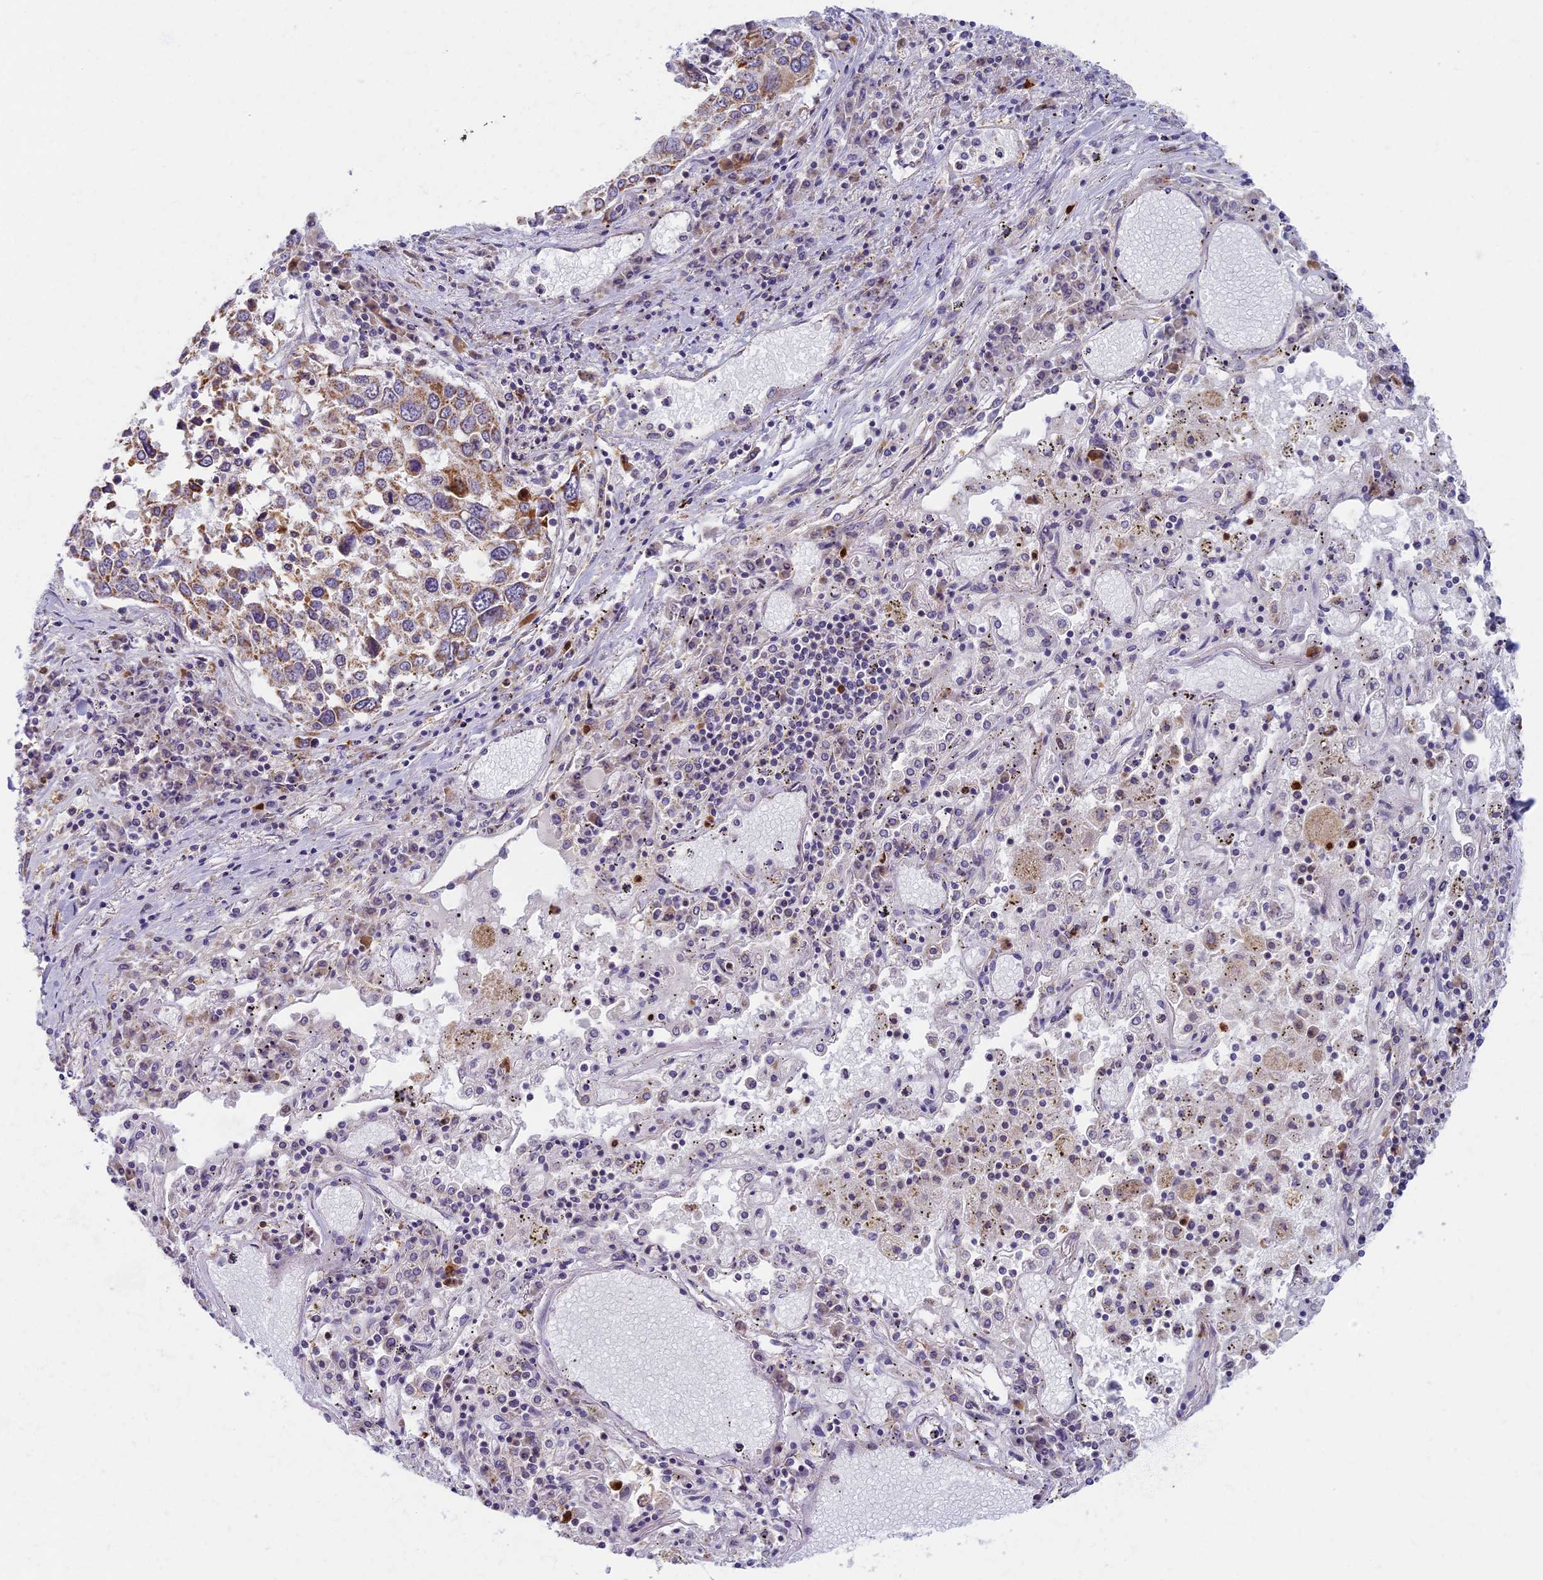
{"staining": {"intensity": "moderate", "quantity": "<25%", "location": "cytoplasmic/membranous"}, "tissue": "lung cancer", "cell_type": "Tumor cells", "image_type": "cancer", "snomed": [{"axis": "morphology", "description": "Squamous cell carcinoma, NOS"}, {"axis": "topography", "description": "Lung"}], "caption": "Lung cancer (squamous cell carcinoma) stained with immunohistochemistry reveals moderate cytoplasmic/membranous staining in about <25% of tumor cells.", "gene": "MRPS25", "patient": {"sex": "male", "age": 65}}